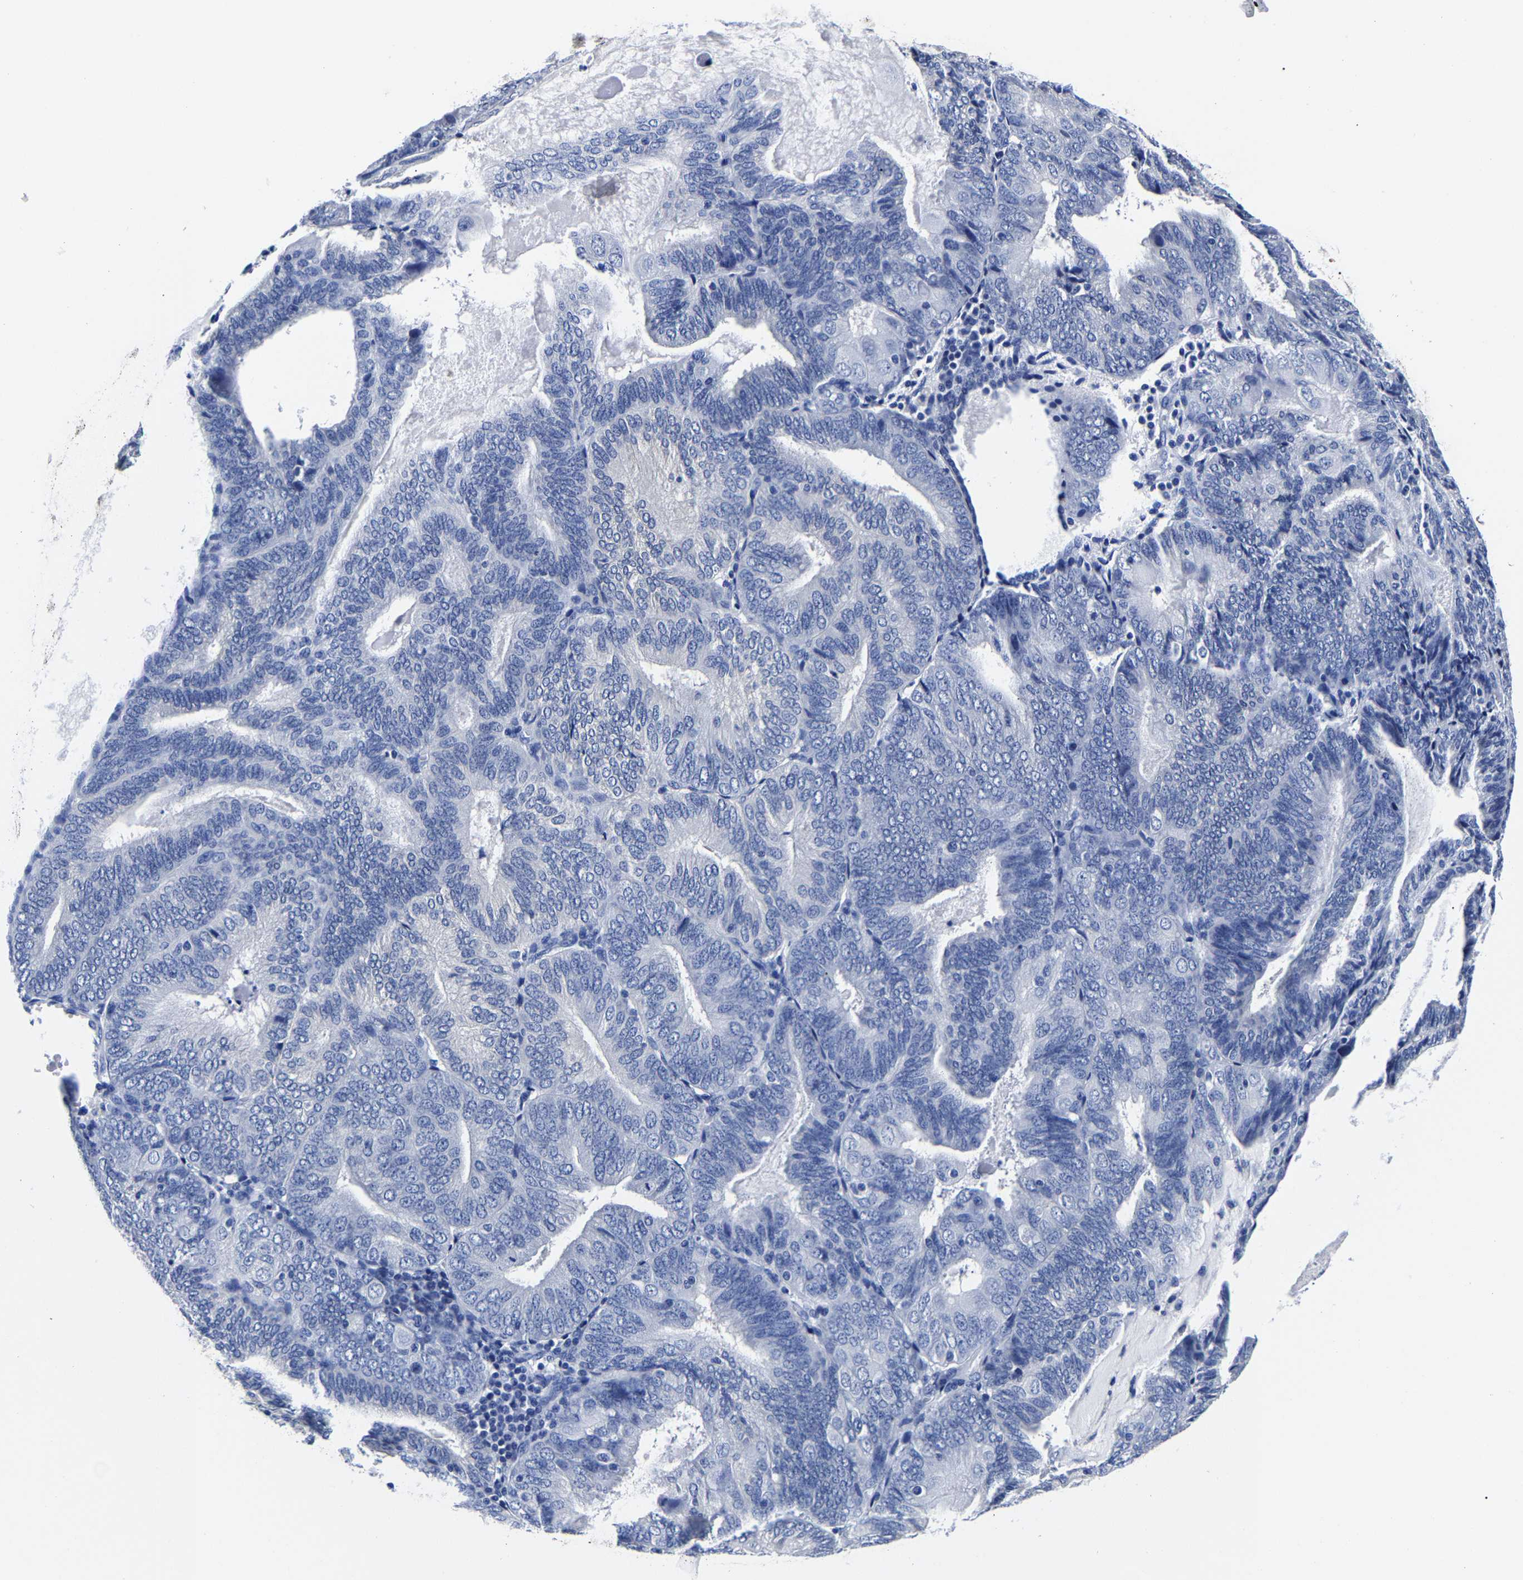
{"staining": {"intensity": "negative", "quantity": "none", "location": "none"}, "tissue": "endometrial cancer", "cell_type": "Tumor cells", "image_type": "cancer", "snomed": [{"axis": "morphology", "description": "Adenocarcinoma, NOS"}, {"axis": "topography", "description": "Endometrium"}], "caption": "Endometrial cancer (adenocarcinoma) stained for a protein using immunohistochemistry displays no positivity tumor cells.", "gene": "CPA2", "patient": {"sex": "female", "age": 81}}